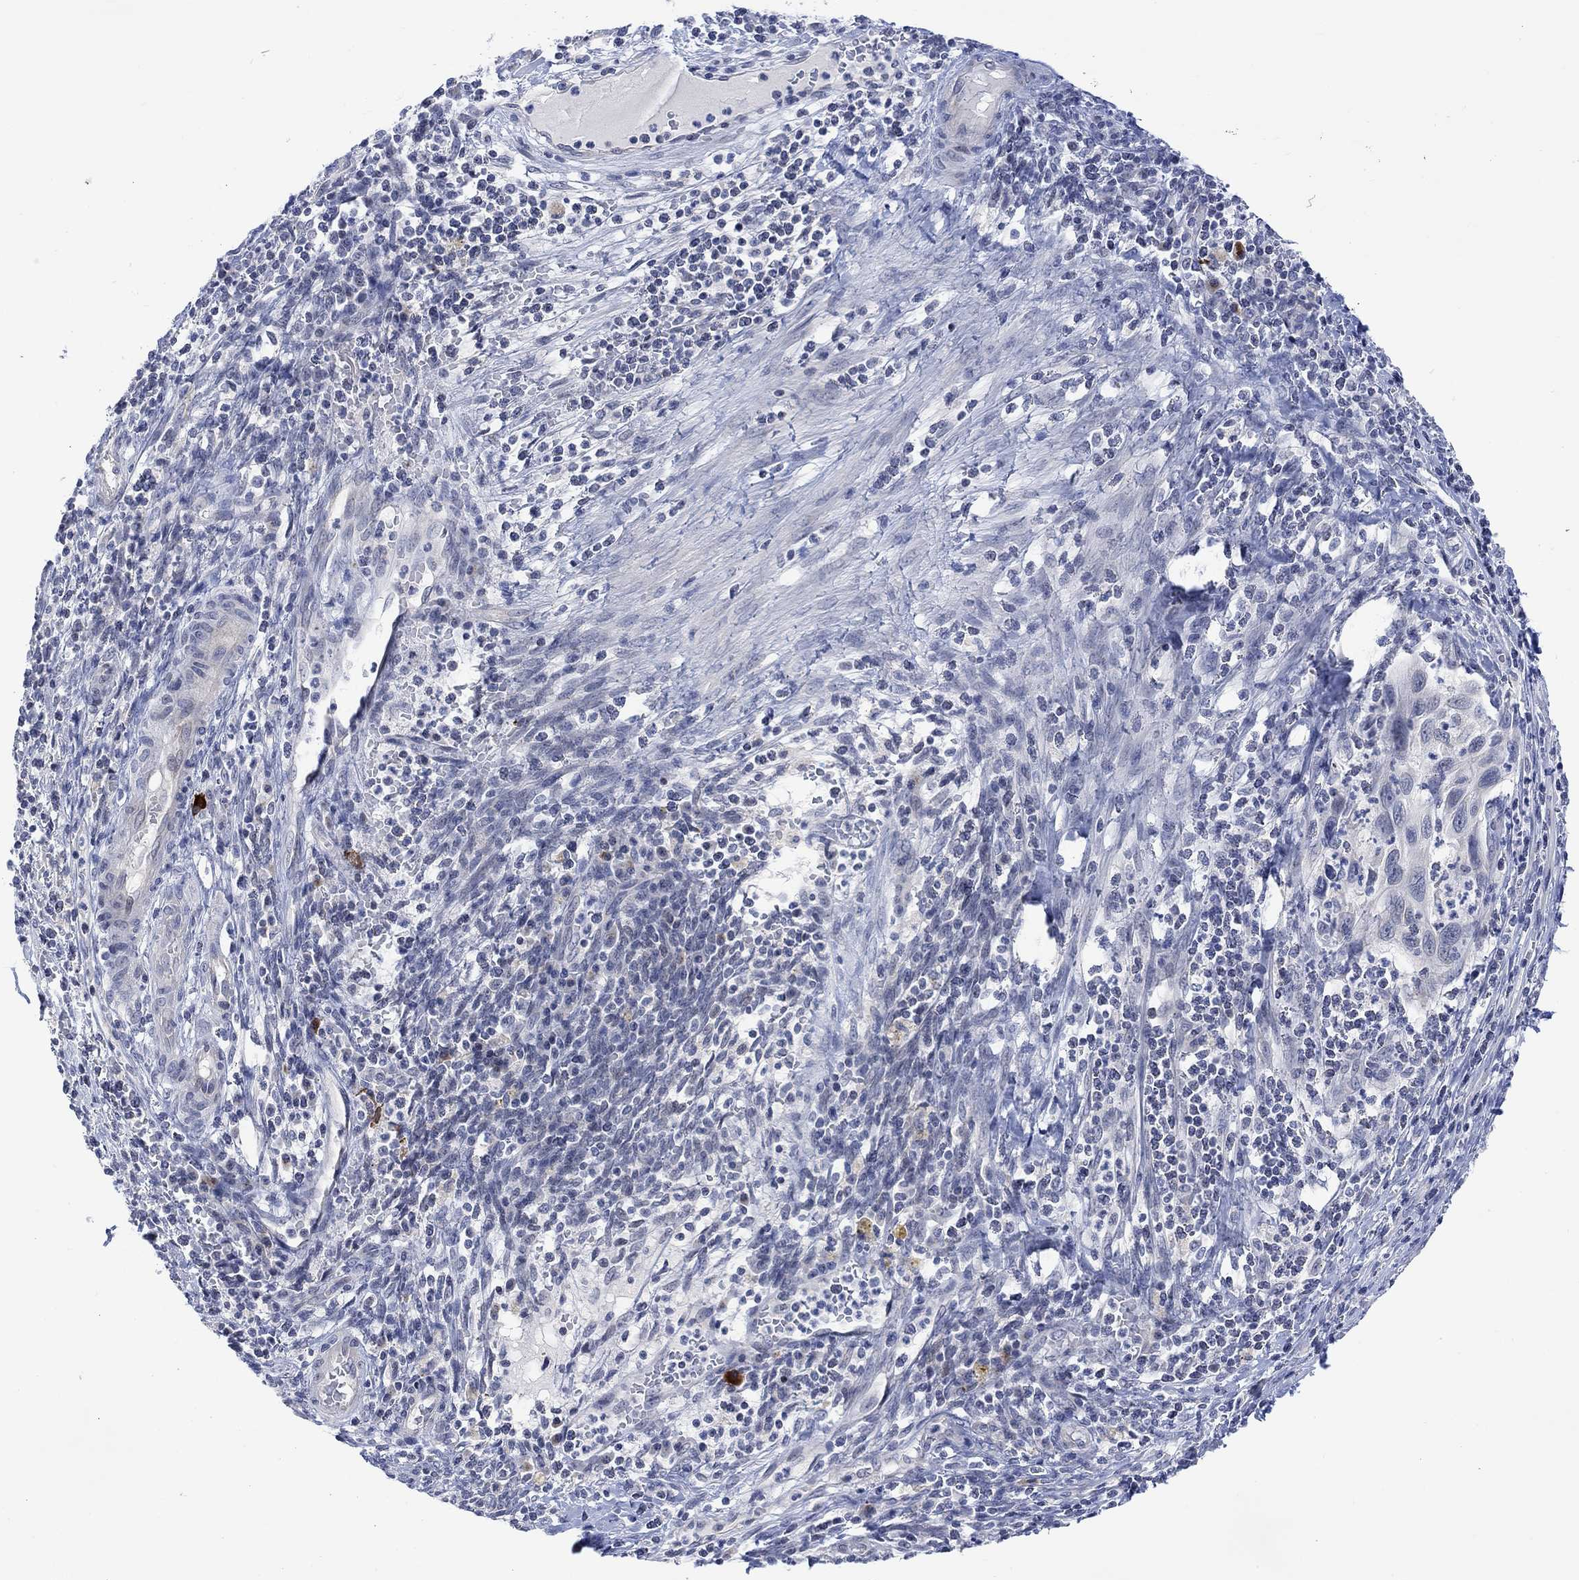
{"staining": {"intensity": "negative", "quantity": "none", "location": "none"}, "tissue": "cervical cancer", "cell_type": "Tumor cells", "image_type": "cancer", "snomed": [{"axis": "morphology", "description": "Squamous cell carcinoma, NOS"}, {"axis": "topography", "description": "Cervix"}], "caption": "This is an IHC photomicrograph of human squamous cell carcinoma (cervical). There is no expression in tumor cells.", "gene": "DCX", "patient": {"sex": "female", "age": 70}}